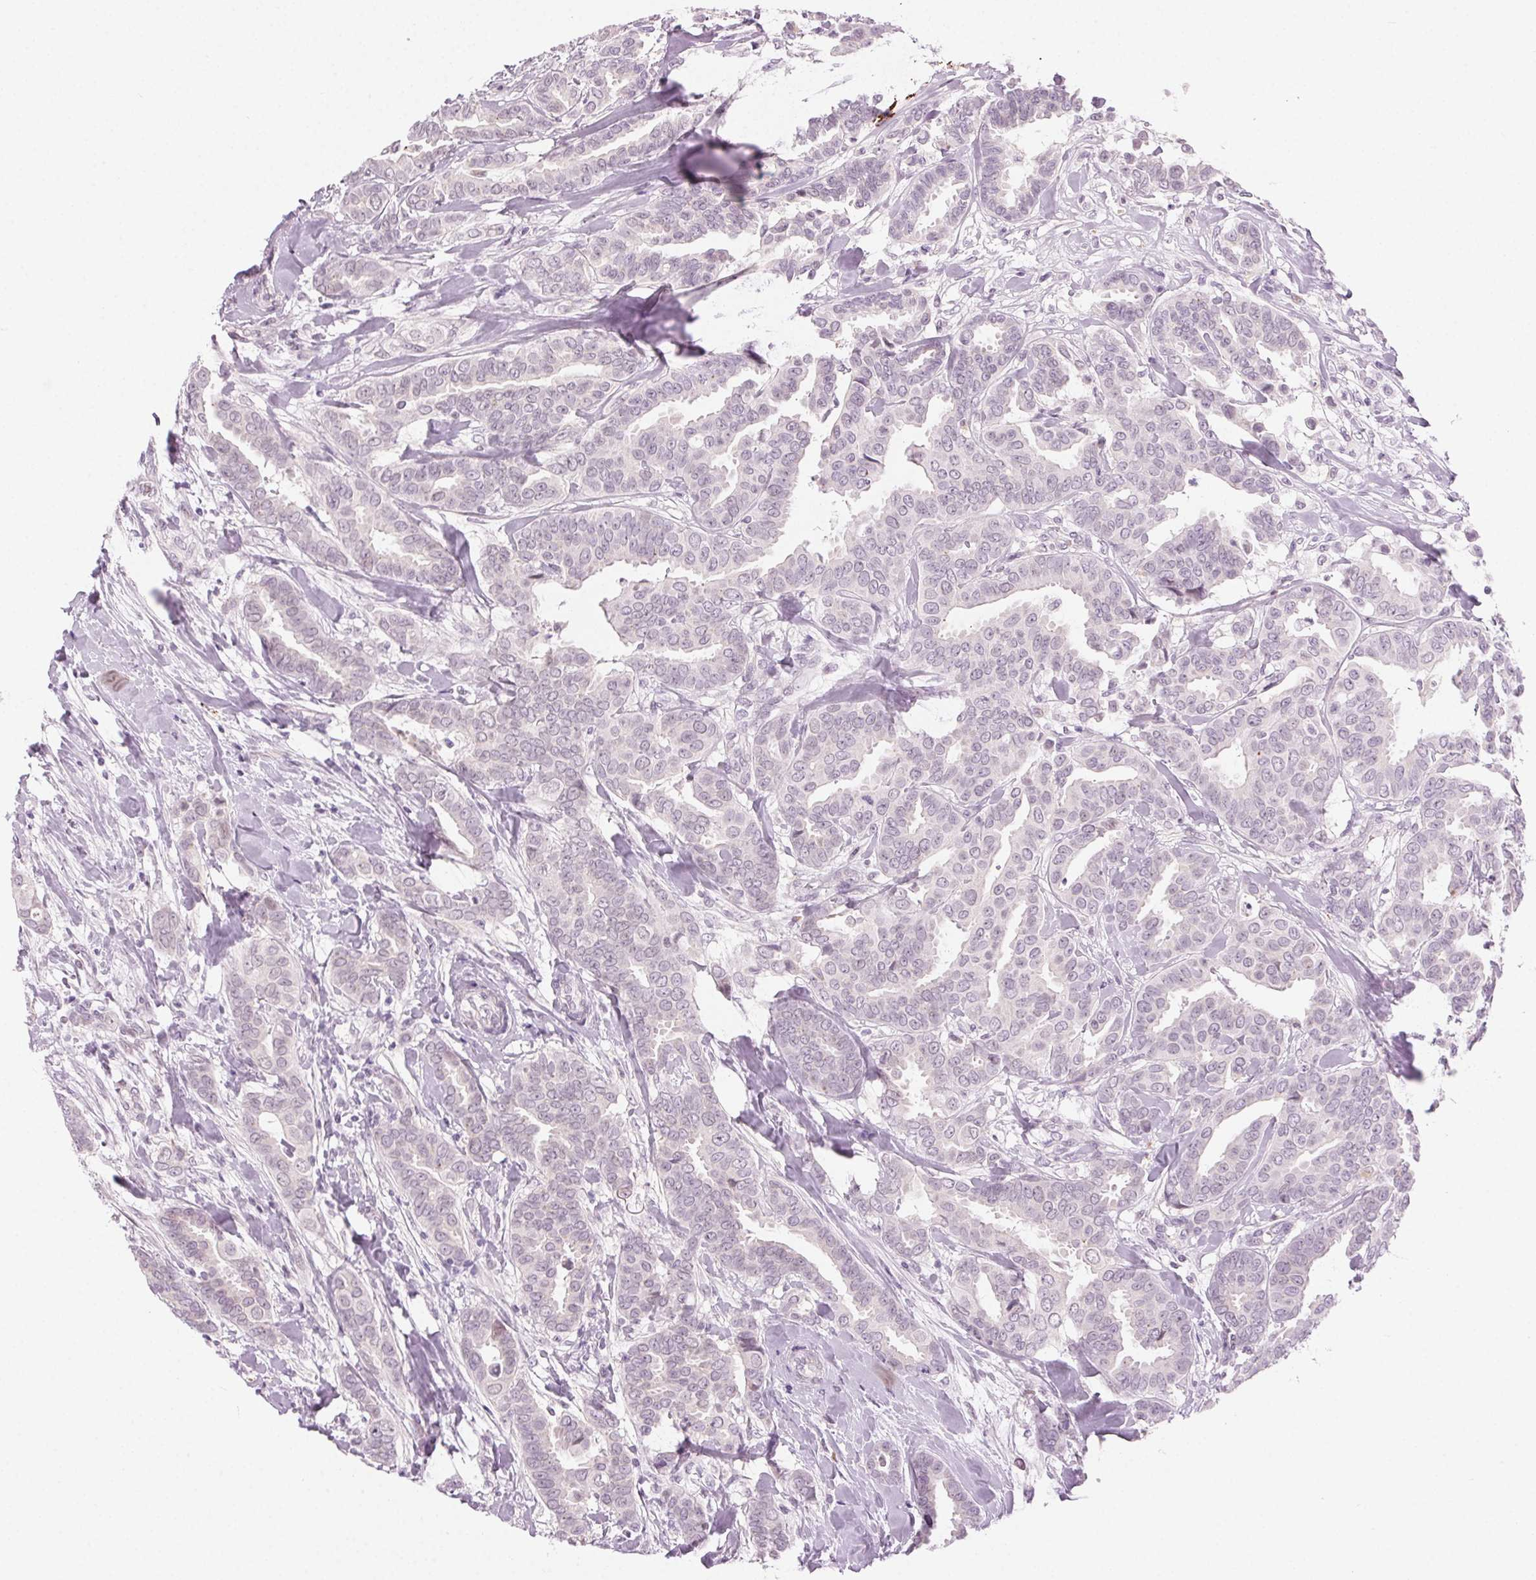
{"staining": {"intensity": "negative", "quantity": "none", "location": "none"}, "tissue": "breast cancer", "cell_type": "Tumor cells", "image_type": "cancer", "snomed": [{"axis": "morphology", "description": "Duct carcinoma"}, {"axis": "topography", "description": "Breast"}], "caption": "A high-resolution photomicrograph shows IHC staining of breast cancer (invasive ductal carcinoma), which demonstrates no significant staining in tumor cells.", "gene": "HSF5", "patient": {"sex": "female", "age": 45}}